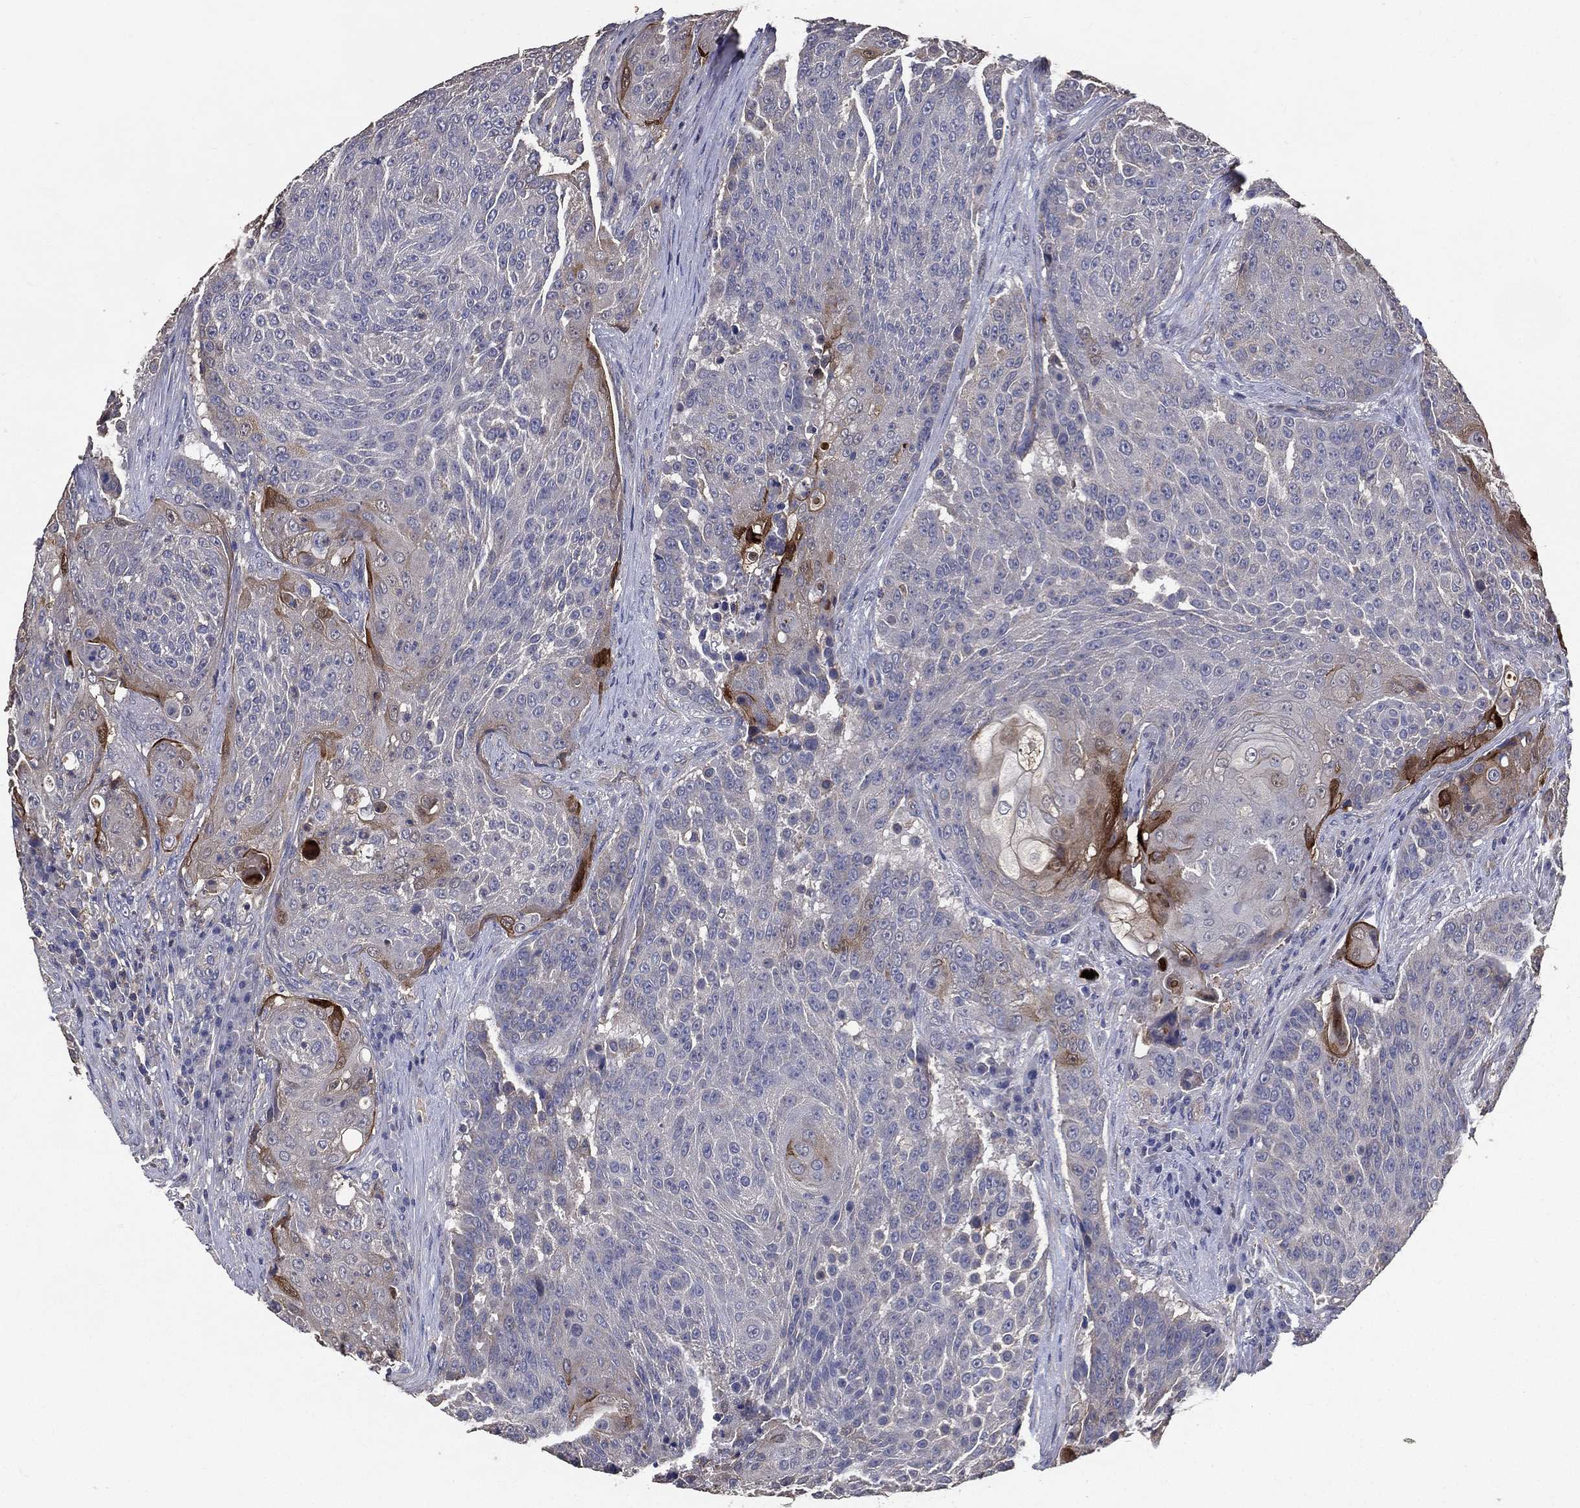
{"staining": {"intensity": "strong", "quantity": "<25%", "location": "cytoplasmic/membranous"}, "tissue": "urothelial cancer", "cell_type": "Tumor cells", "image_type": "cancer", "snomed": [{"axis": "morphology", "description": "Urothelial carcinoma, High grade"}, {"axis": "topography", "description": "Urinary bladder"}], "caption": "Brown immunohistochemical staining in urothelial cancer displays strong cytoplasmic/membranous positivity in approximately <25% of tumor cells. The protein of interest is stained brown, and the nuclei are stained in blue (DAB IHC with brightfield microscopy, high magnification).", "gene": "SERPINB2", "patient": {"sex": "female", "age": 63}}